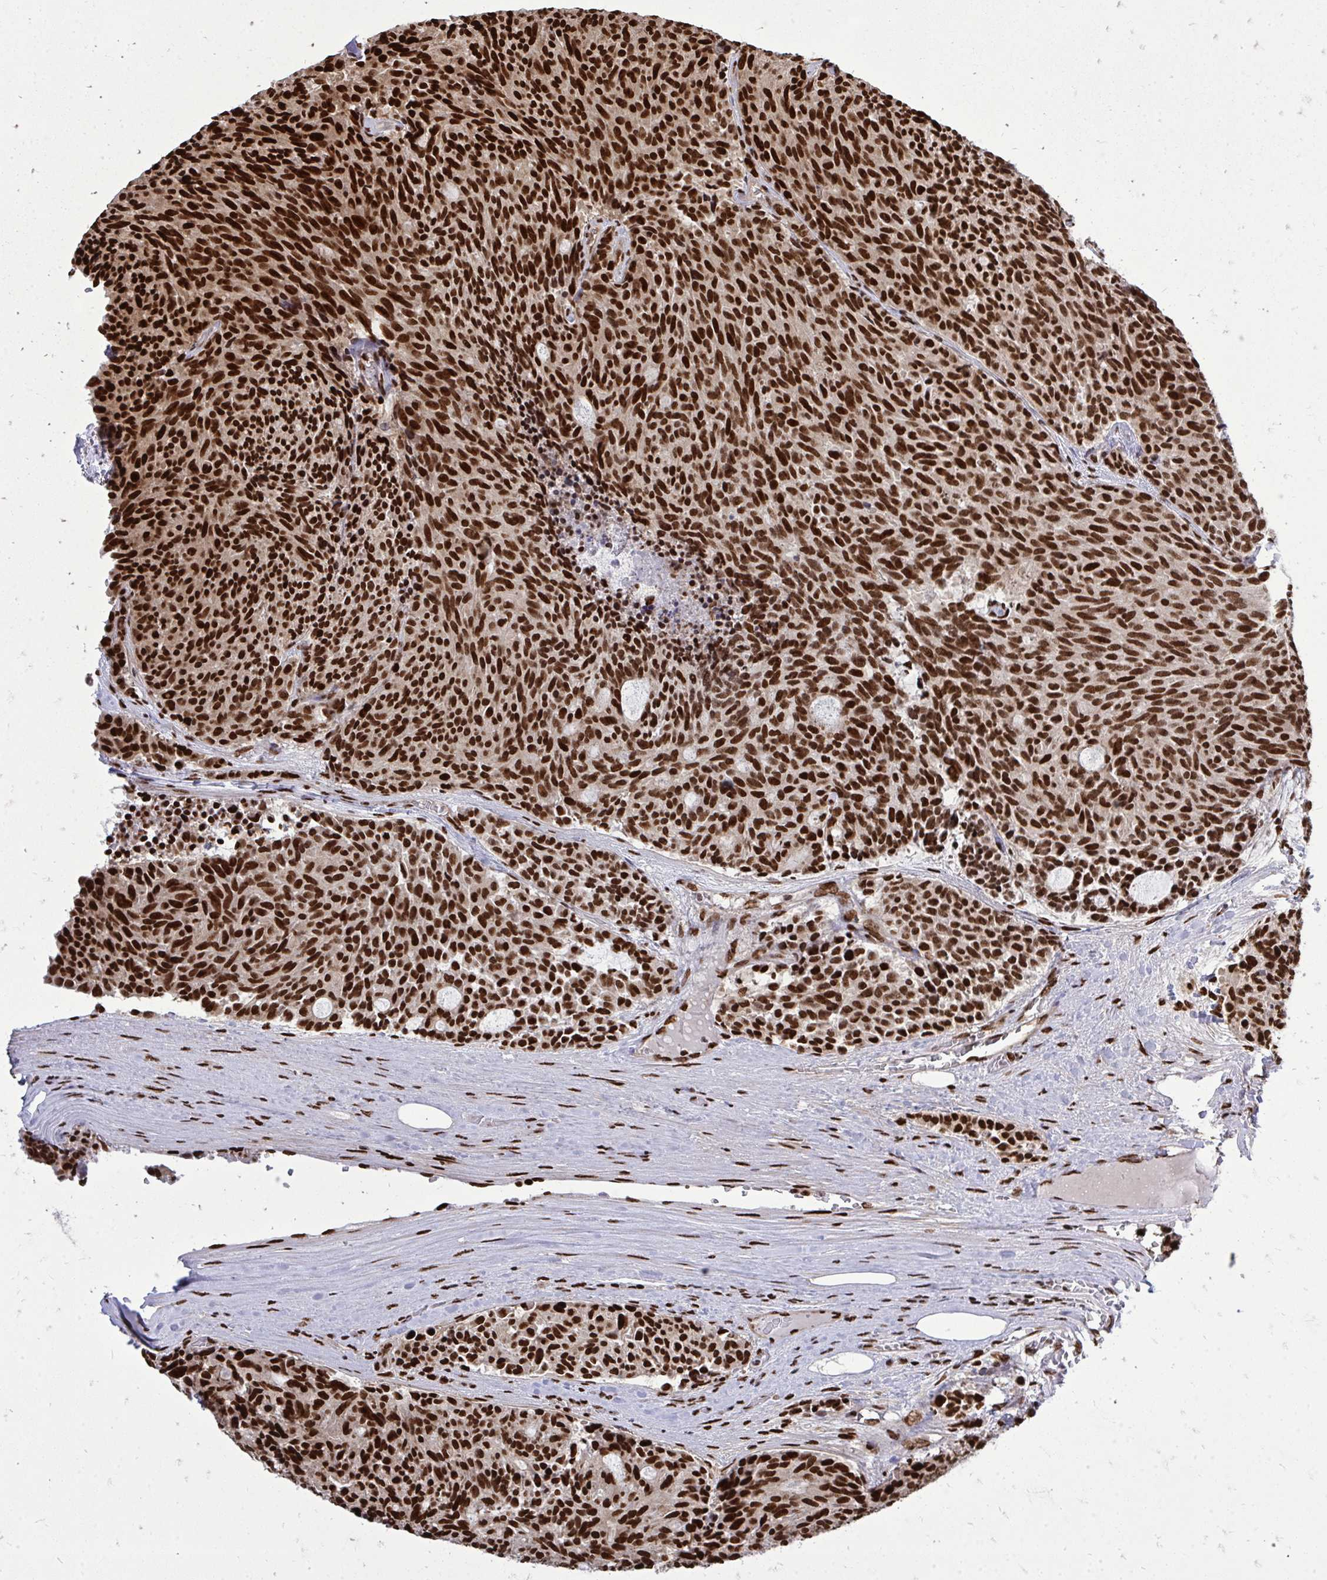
{"staining": {"intensity": "strong", "quantity": ">75%", "location": "nuclear"}, "tissue": "carcinoid", "cell_type": "Tumor cells", "image_type": "cancer", "snomed": [{"axis": "morphology", "description": "Carcinoid, malignant, NOS"}, {"axis": "topography", "description": "Pancreas"}], "caption": "Brown immunohistochemical staining in human malignant carcinoid displays strong nuclear expression in about >75% of tumor cells.", "gene": "TBL1Y", "patient": {"sex": "female", "age": 54}}